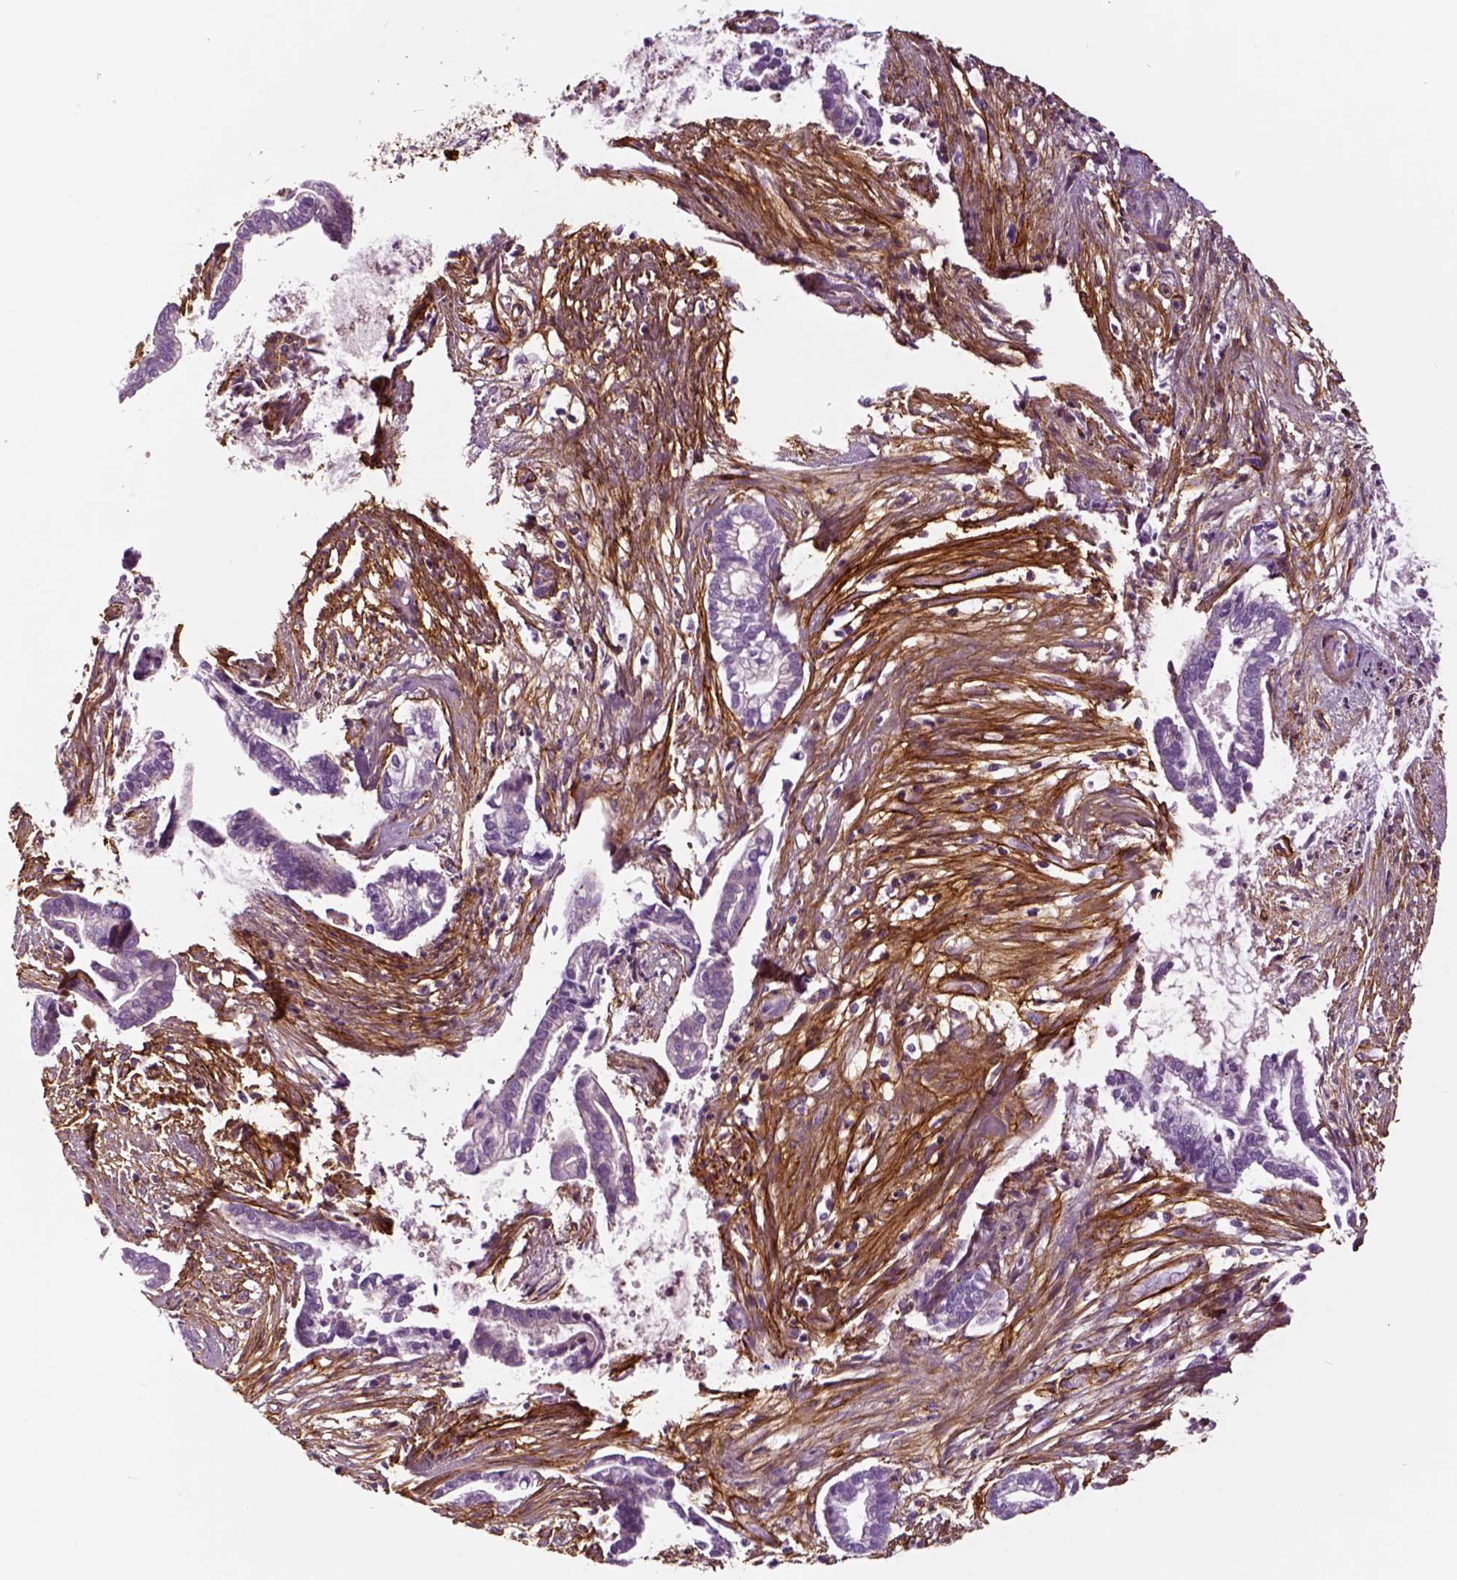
{"staining": {"intensity": "negative", "quantity": "none", "location": "none"}, "tissue": "cervical cancer", "cell_type": "Tumor cells", "image_type": "cancer", "snomed": [{"axis": "morphology", "description": "Adenocarcinoma, NOS"}, {"axis": "topography", "description": "Cervix"}], "caption": "Photomicrograph shows no significant protein expression in tumor cells of cervical adenocarcinoma. (Brightfield microscopy of DAB IHC at high magnification).", "gene": "COL6A2", "patient": {"sex": "female", "age": 62}}